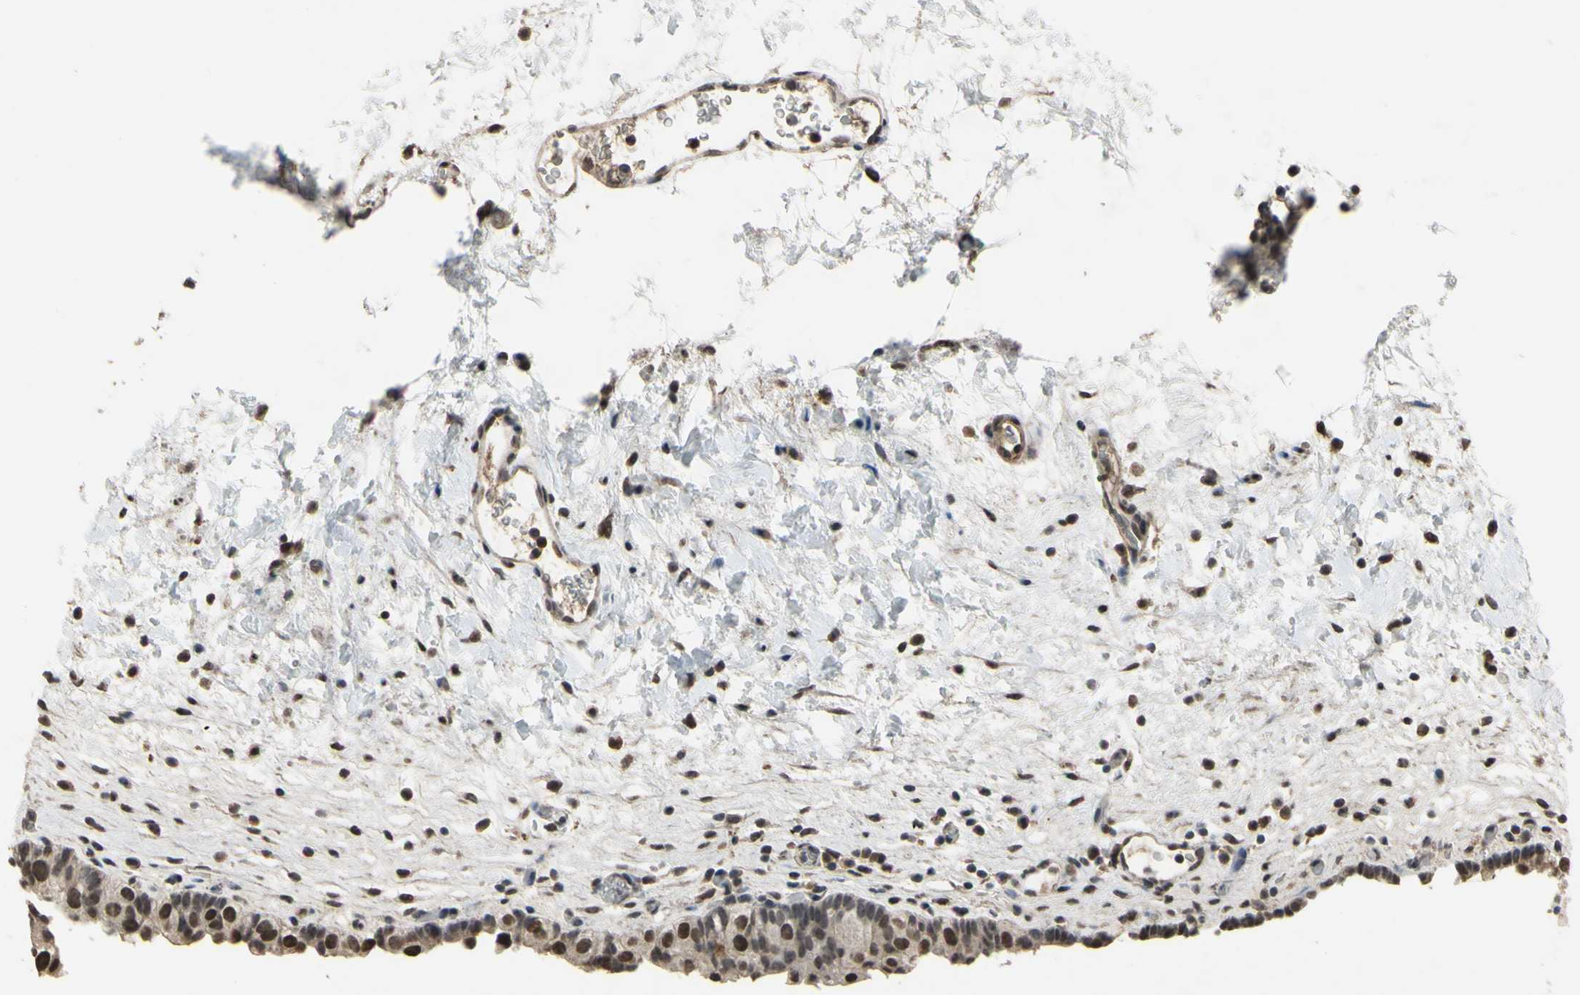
{"staining": {"intensity": "strong", "quantity": ">75%", "location": "nuclear"}, "tissue": "urinary bladder", "cell_type": "Urothelial cells", "image_type": "normal", "snomed": [{"axis": "morphology", "description": "Normal tissue, NOS"}, {"axis": "topography", "description": "Urinary bladder"}], "caption": "Benign urinary bladder was stained to show a protein in brown. There is high levels of strong nuclear positivity in approximately >75% of urothelial cells.", "gene": "ZNF174", "patient": {"sex": "female", "age": 64}}